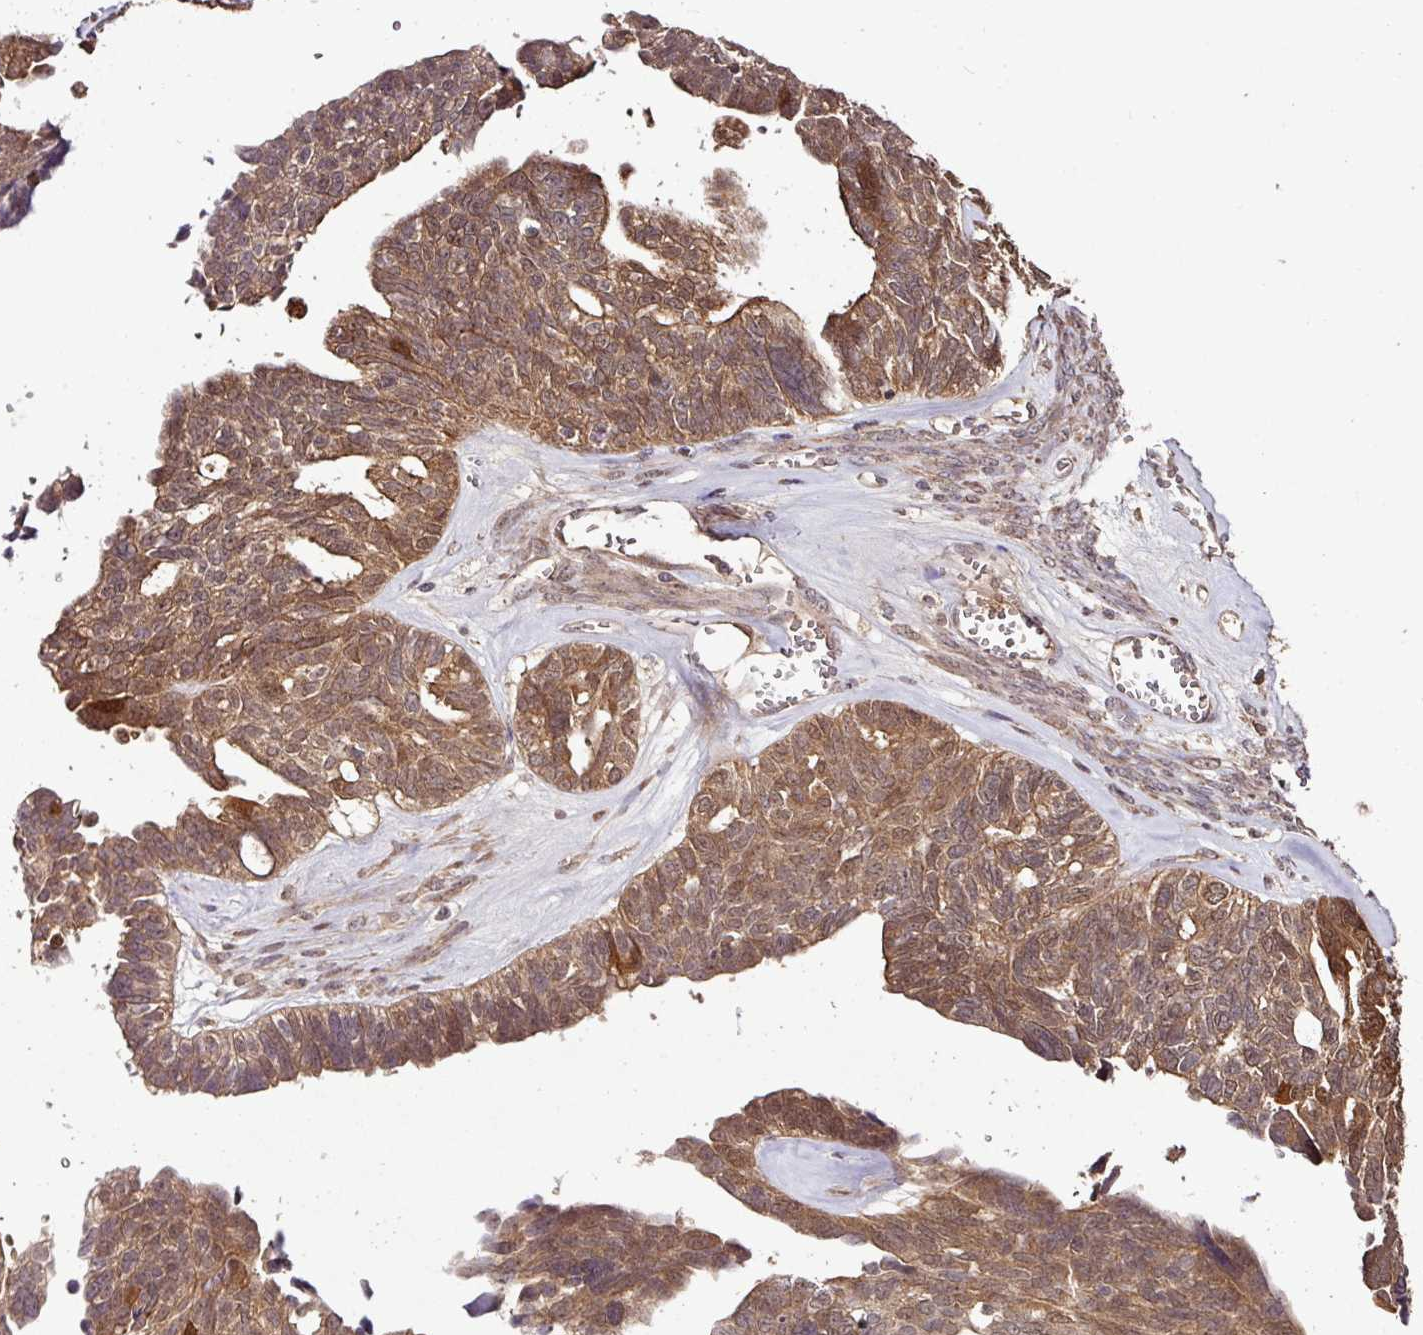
{"staining": {"intensity": "moderate", "quantity": ">75%", "location": "cytoplasmic/membranous,nuclear"}, "tissue": "ovarian cancer", "cell_type": "Tumor cells", "image_type": "cancer", "snomed": [{"axis": "morphology", "description": "Cystadenocarcinoma, serous, NOS"}, {"axis": "topography", "description": "Ovary"}], "caption": "Protein staining of serous cystadenocarcinoma (ovarian) tissue demonstrates moderate cytoplasmic/membranous and nuclear staining in approximately >75% of tumor cells.", "gene": "FAIM", "patient": {"sex": "female", "age": 79}}